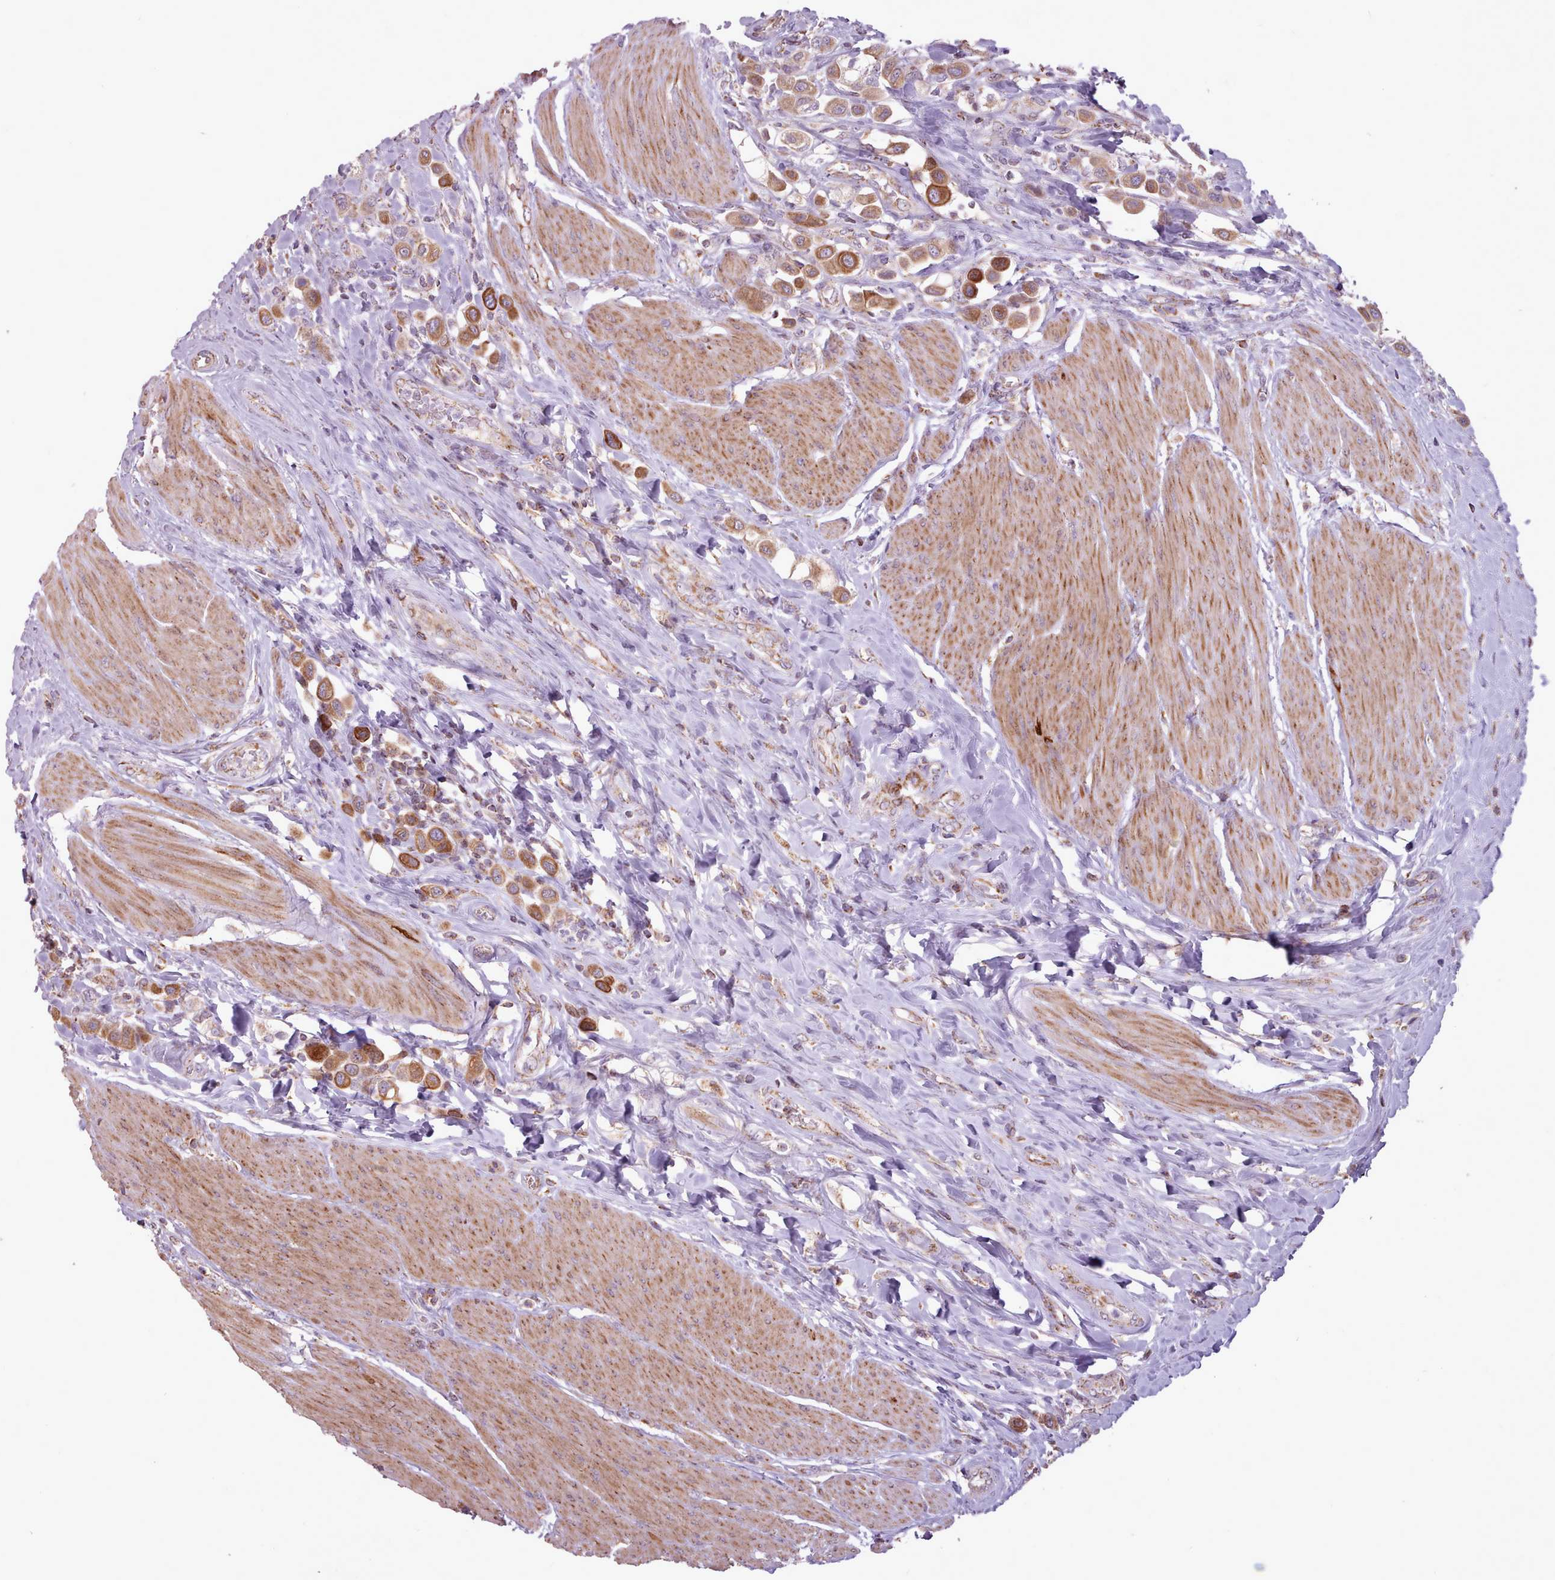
{"staining": {"intensity": "moderate", "quantity": ">75%", "location": "cytoplasmic/membranous"}, "tissue": "urothelial cancer", "cell_type": "Tumor cells", "image_type": "cancer", "snomed": [{"axis": "morphology", "description": "Urothelial carcinoma, High grade"}, {"axis": "topography", "description": "Urinary bladder"}], "caption": "Immunohistochemical staining of human urothelial cancer exhibits moderate cytoplasmic/membranous protein staining in approximately >75% of tumor cells. (DAB = brown stain, brightfield microscopy at high magnification).", "gene": "LIN7C", "patient": {"sex": "male", "age": 50}}